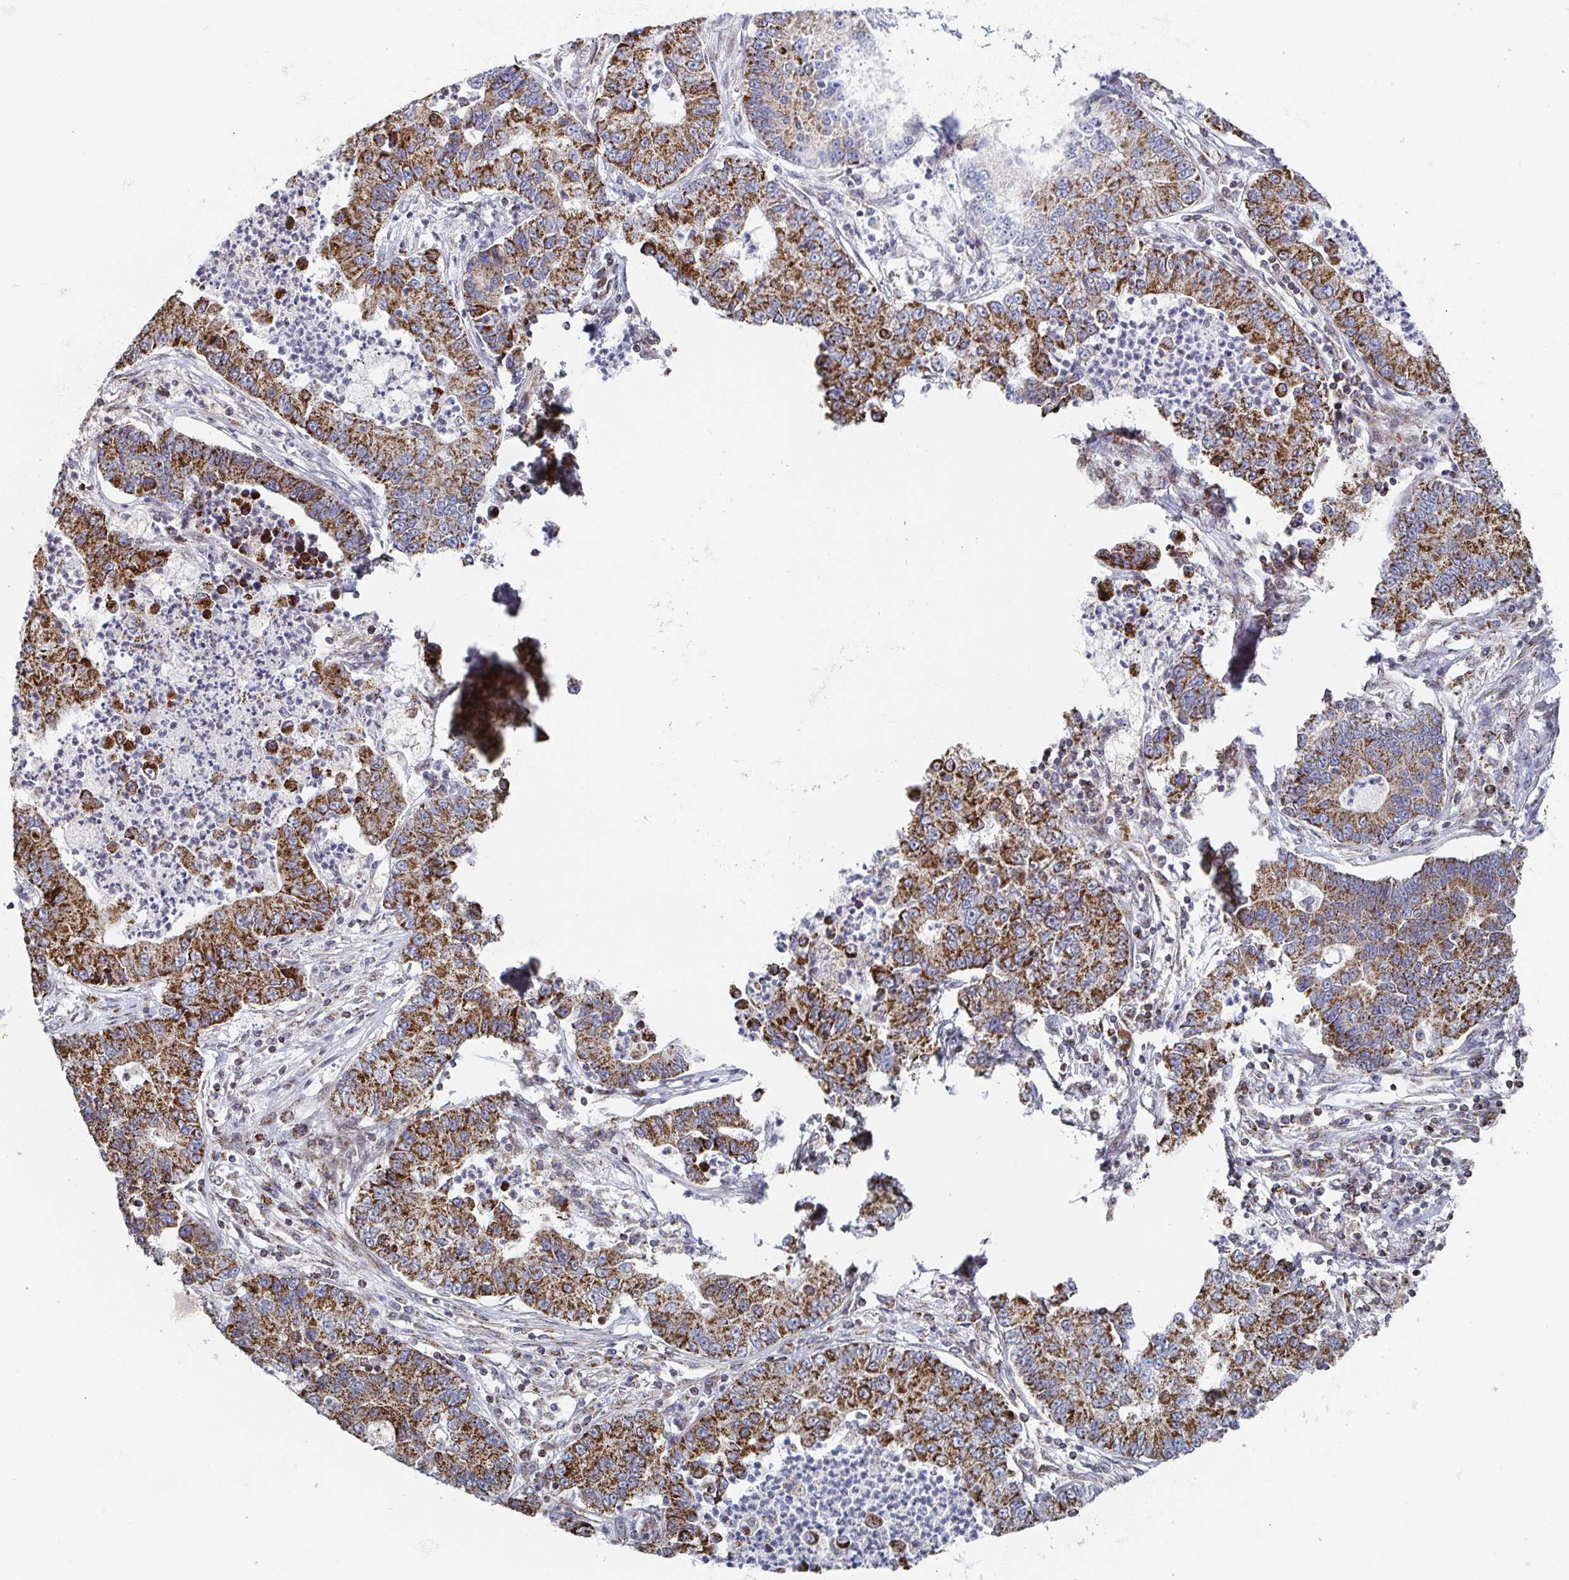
{"staining": {"intensity": "moderate", "quantity": ">75%", "location": "cytoplasmic/membranous"}, "tissue": "lung cancer", "cell_type": "Tumor cells", "image_type": "cancer", "snomed": [{"axis": "morphology", "description": "Adenocarcinoma, NOS"}, {"axis": "topography", "description": "Lung"}], "caption": "A histopathology image showing moderate cytoplasmic/membranous expression in about >75% of tumor cells in lung cancer, as visualized by brown immunohistochemical staining.", "gene": "STARD8", "patient": {"sex": "female", "age": 57}}